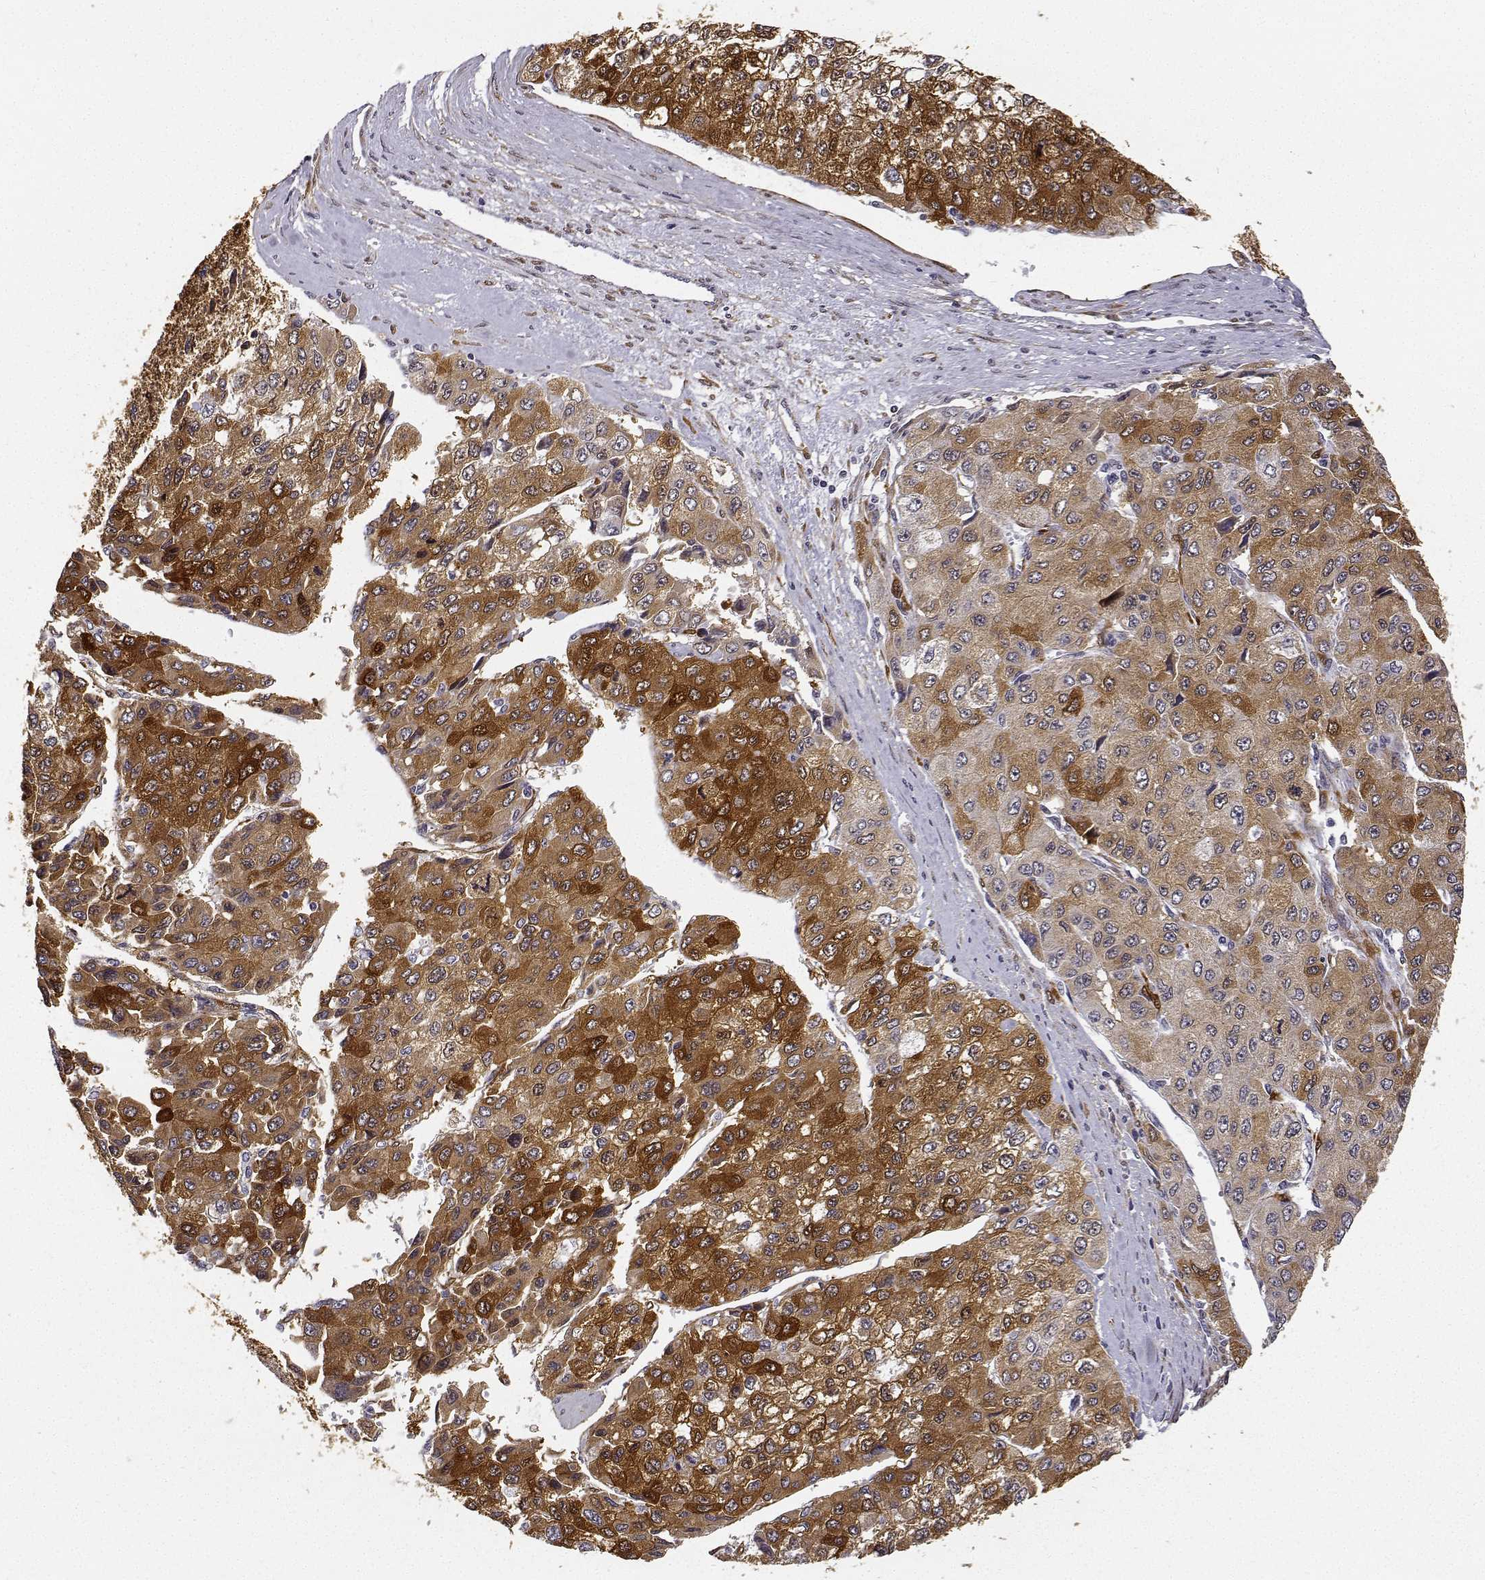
{"staining": {"intensity": "strong", "quantity": ">75%", "location": "cytoplasmic/membranous"}, "tissue": "liver cancer", "cell_type": "Tumor cells", "image_type": "cancer", "snomed": [{"axis": "morphology", "description": "Carcinoma, Hepatocellular, NOS"}, {"axis": "topography", "description": "Liver"}], "caption": "Strong cytoplasmic/membranous protein staining is appreciated in about >75% of tumor cells in liver cancer.", "gene": "PHGDH", "patient": {"sex": "female", "age": 66}}